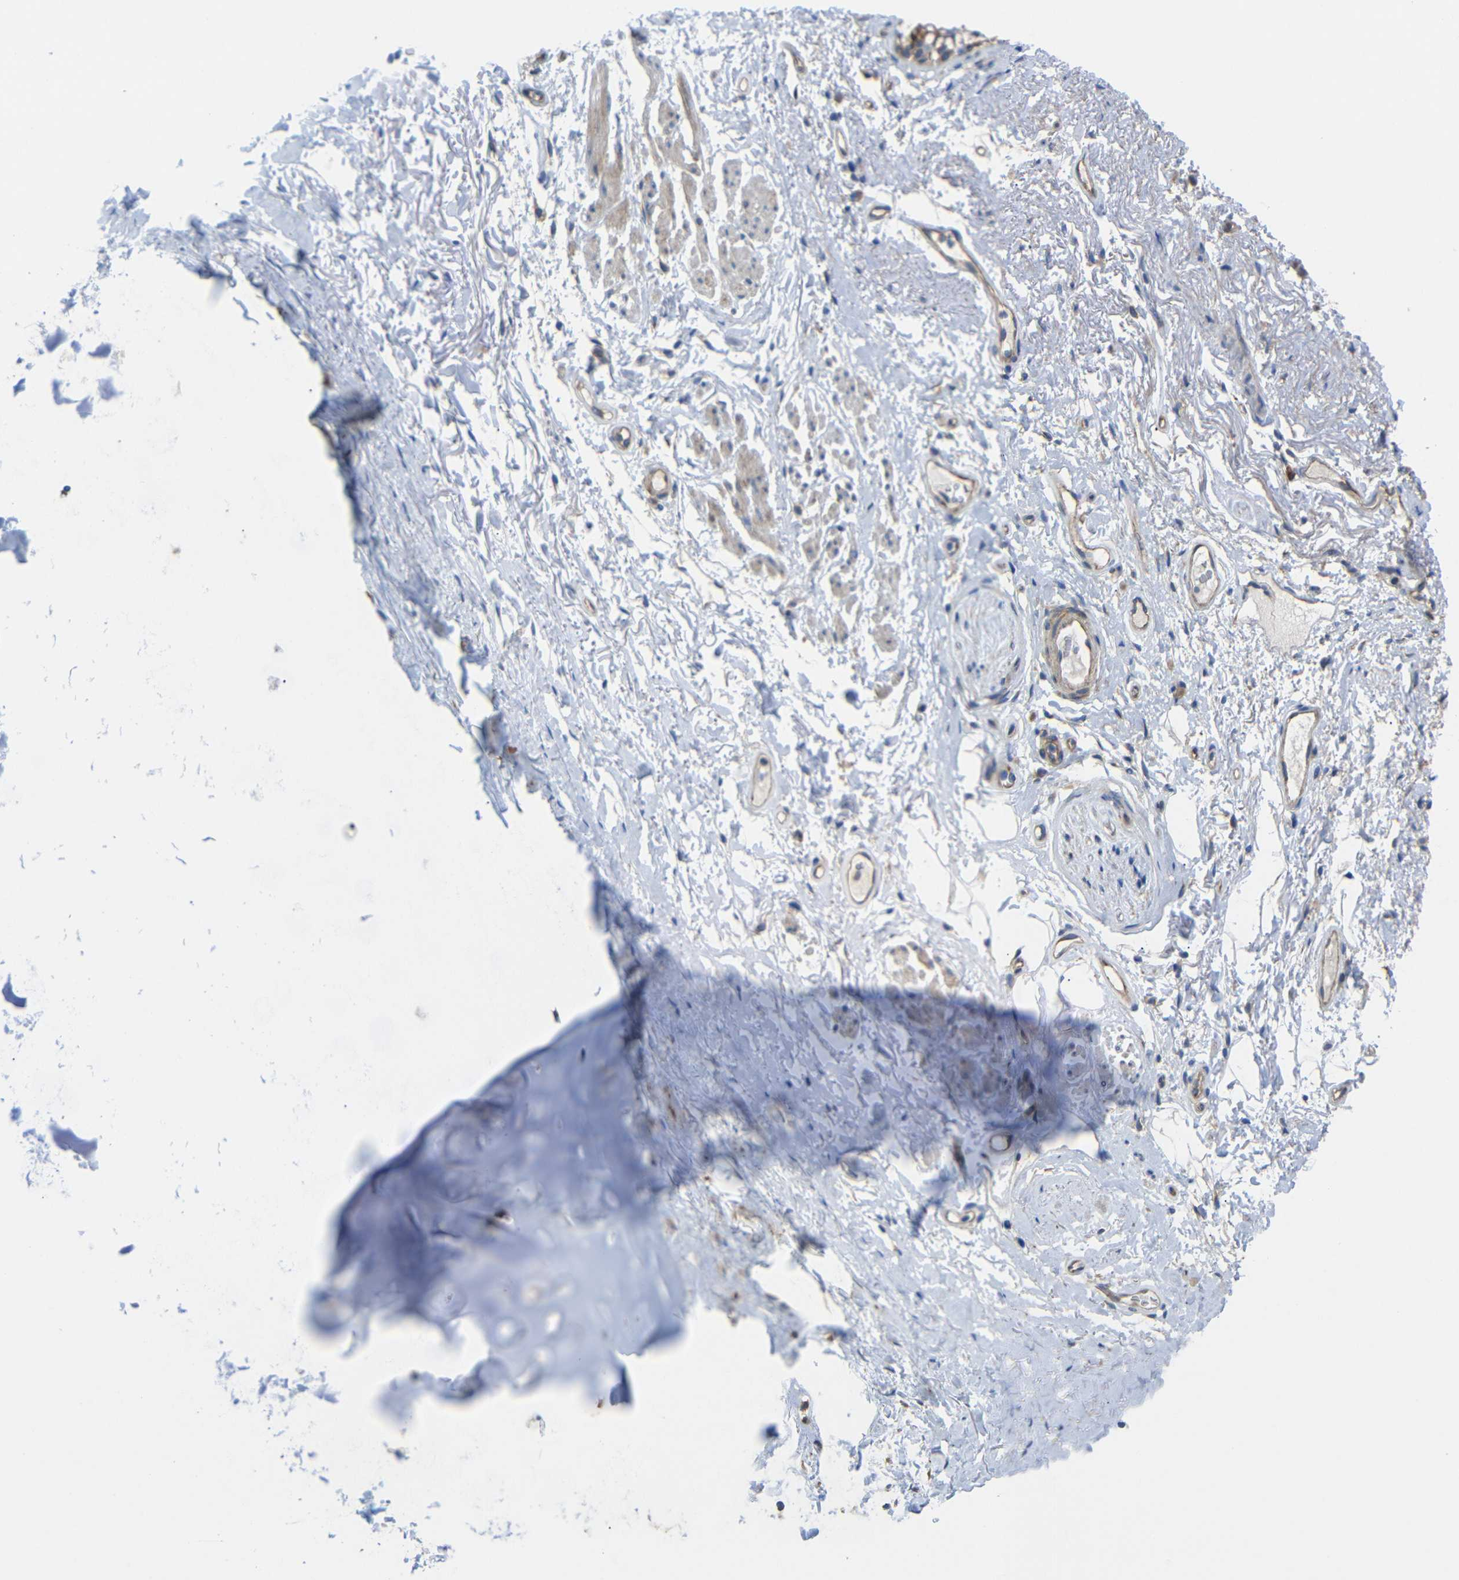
{"staining": {"intensity": "negative", "quantity": "none", "location": "none"}, "tissue": "adipose tissue", "cell_type": "Adipocytes", "image_type": "normal", "snomed": [{"axis": "morphology", "description": "Normal tissue, NOS"}, {"axis": "topography", "description": "Cartilage tissue"}, {"axis": "topography", "description": "Bronchus"}], "caption": "IHC photomicrograph of normal human adipose tissue stained for a protein (brown), which shows no staining in adipocytes.", "gene": "SYPL1", "patient": {"sex": "female", "age": 73}}